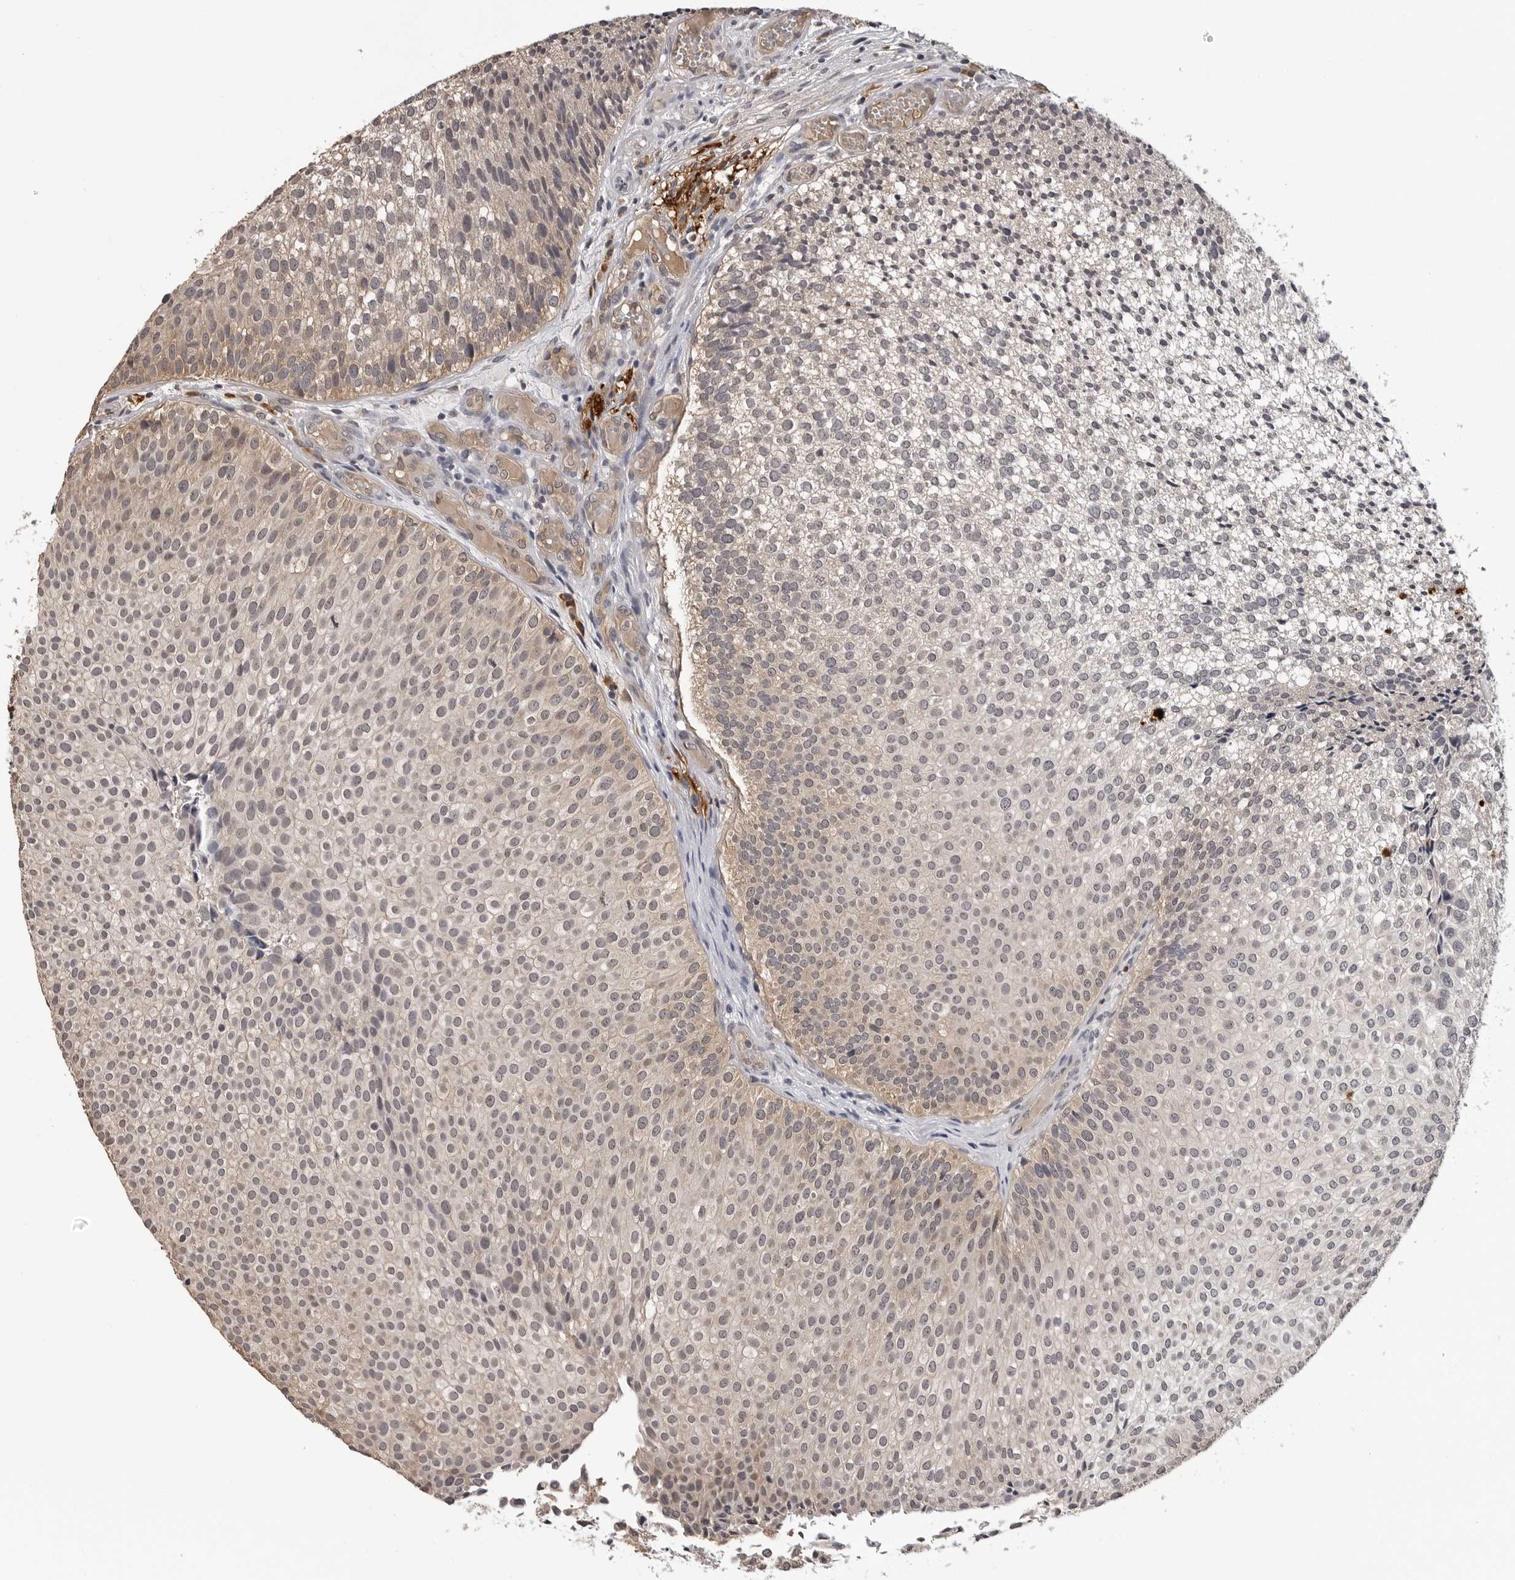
{"staining": {"intensity": "weak", "quantity": "25%-75%", "location": "cytoplasmic/membranous"}, "tissue": "urothelial cancer", "cell_type": "Tumor cells", "image_type": "cancer", "snomed": [{"axis": "morphology", "description": "Urothelial carcinoma, Low grade"}, {"axis": "topography", "description": "Urinary bladder"}], "caption": "Immunohistochemistry (IHC) photomicrograph of human low-grade urothelial carcinoma stained for a protein (brown), which displays low levels of weak cytoplasmic/membranous positivity in approximately 25%-75% of tumor cells.", "gene": "TRMT13", "patient": {"sex": "male", "age": 86}}